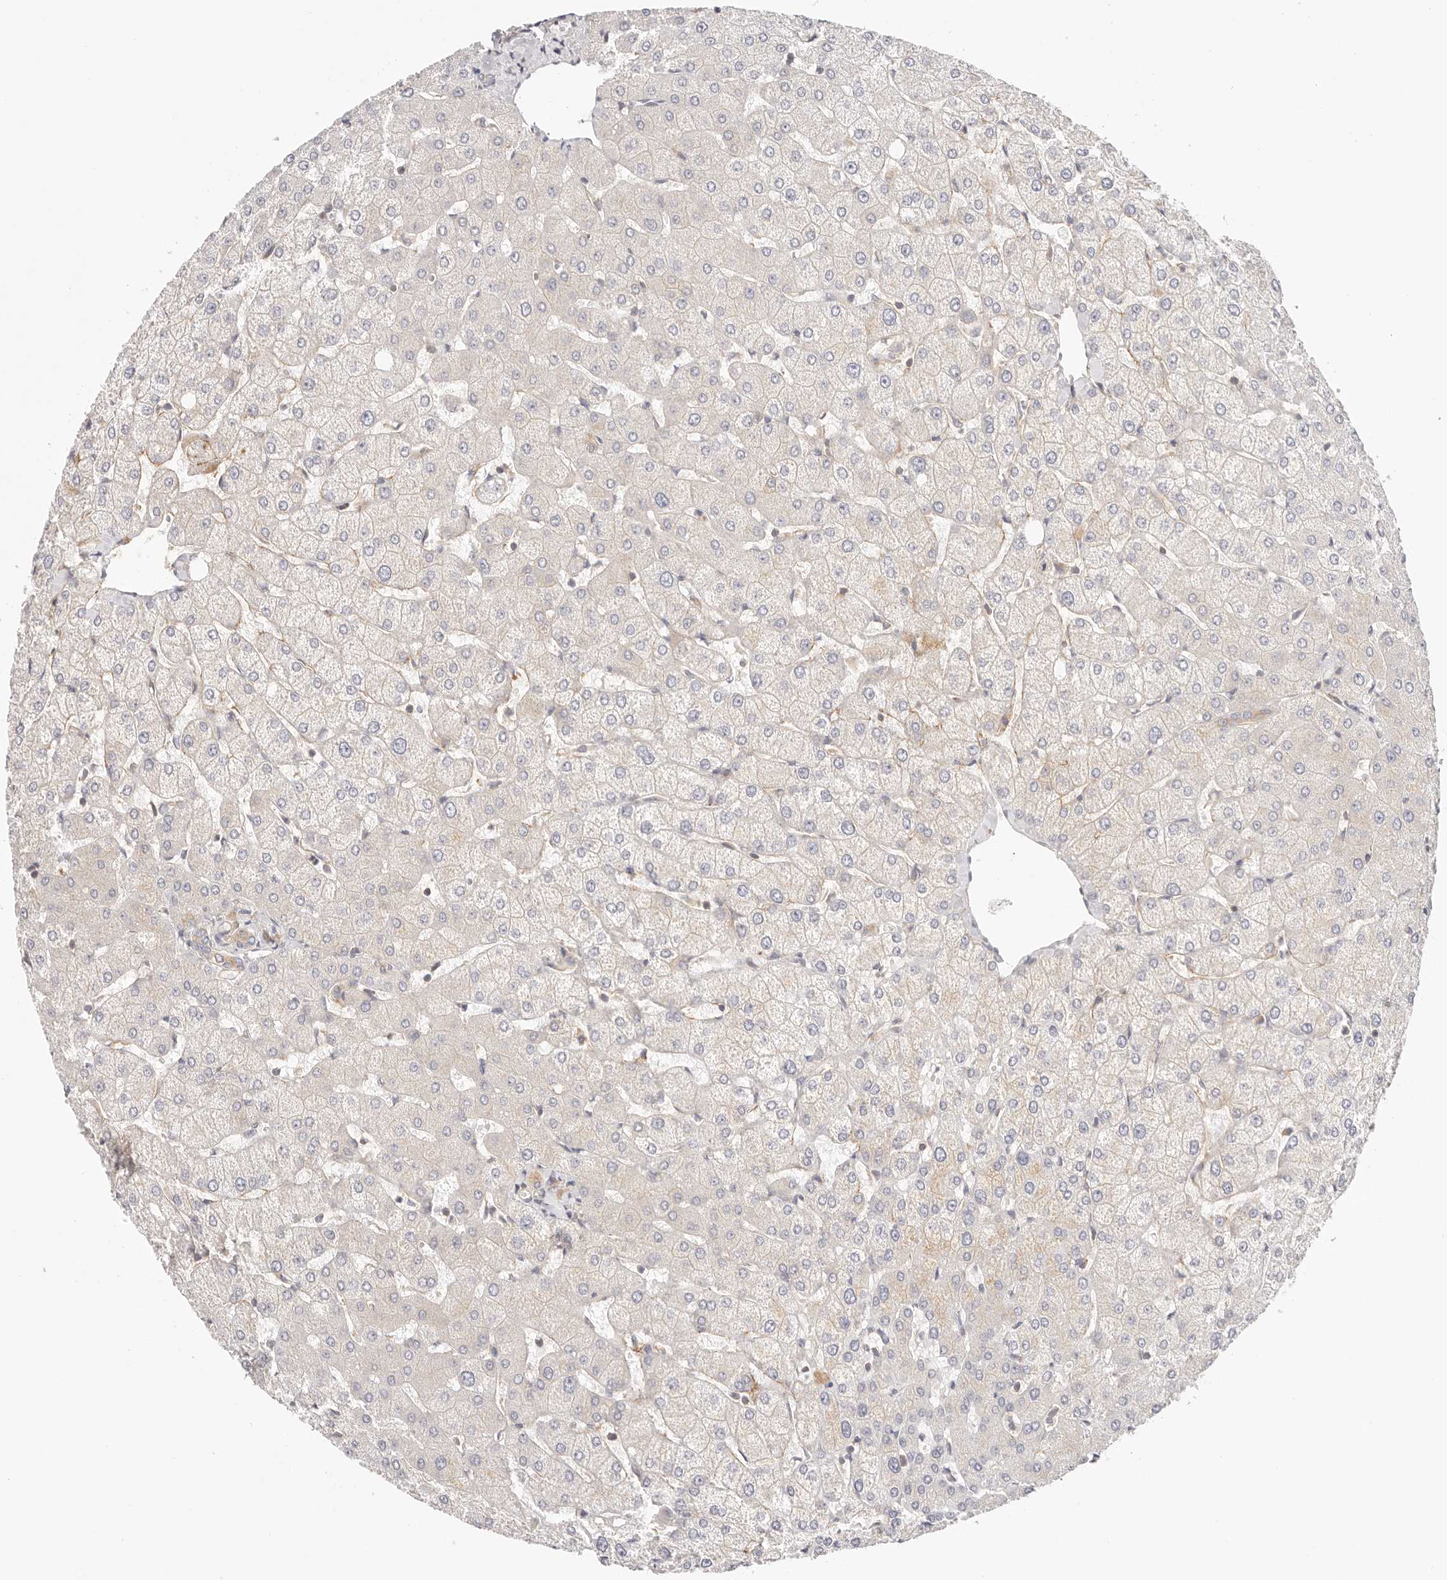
{"staining": {"intensity": "negative", "quantity": "none", "location": "none"}, "tissue": "liver", "cell_type": "Cholangiocytes", "image_type": "normal", "snomed": [{"axis": "morphology", "description": "Normal tissue, NOS"}, {"axis": "topography", "description": "Liver"}], "caption": "The micrograph shows no significant positivity in cholangiocytes of liver. Nuclei are stained in blue.", "gene": "KCMF1", "patient": {"sex": "female", "age": 54}}